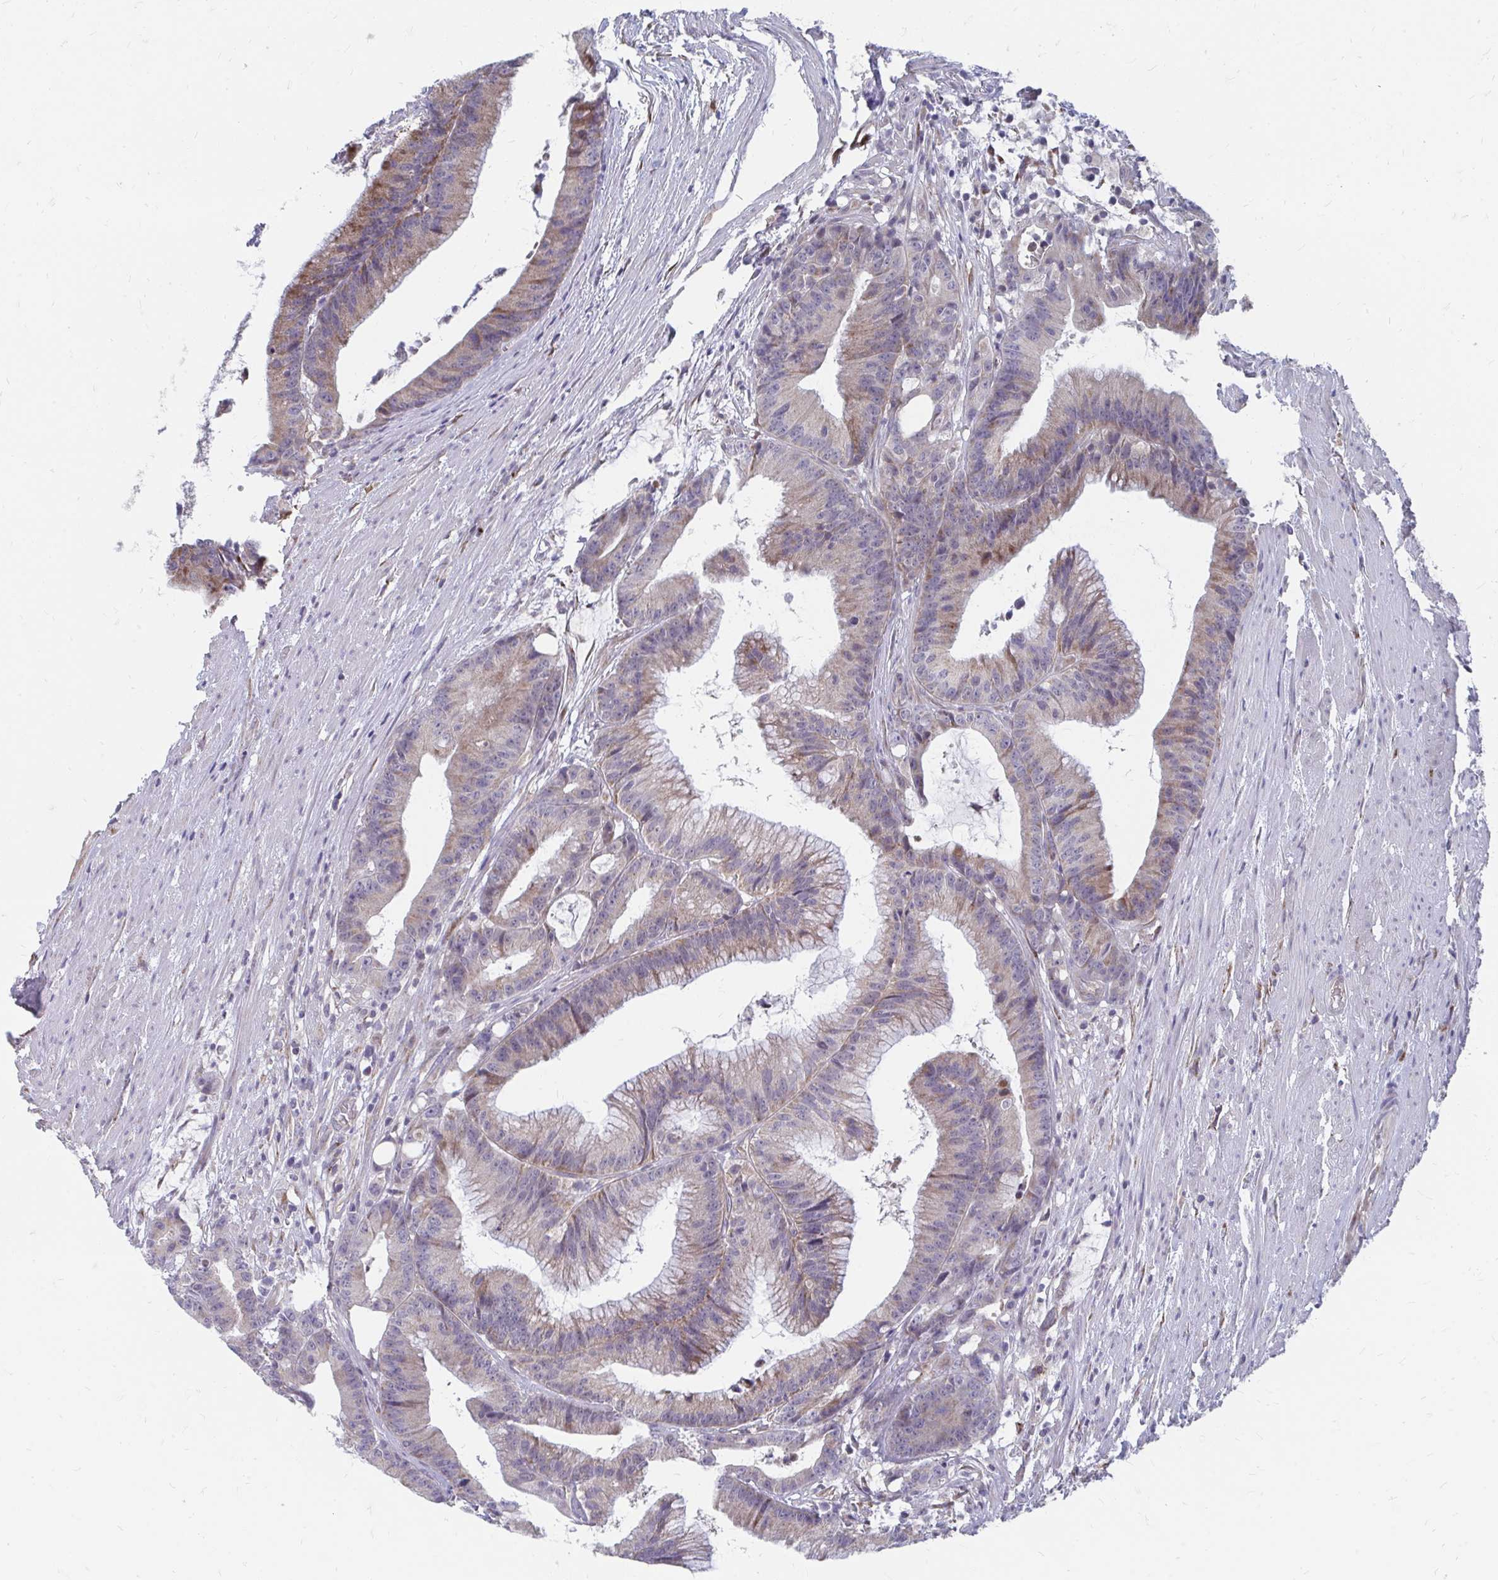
{"staining": {"intensity": "moderate", "quantity": "25%-75%", "location": "cytoplasmic/membranous"}, "tissue": "colorectal cancer", "cell_type": "Tumor cells", "image_type": "cancer", "snomed": [{"axis": "morphology", "description": "Adenocarcinoma, NOS"}, {"axis": "topography", "description": "Colon"}], "caption": "Tumor cells display moderate cytoplasmic/membranous positivity in about 25%-75% of cells in colorectal adenocarcinoma.", "gene": "PABIR3", "patient": {"sex": "female", "age": 78}}